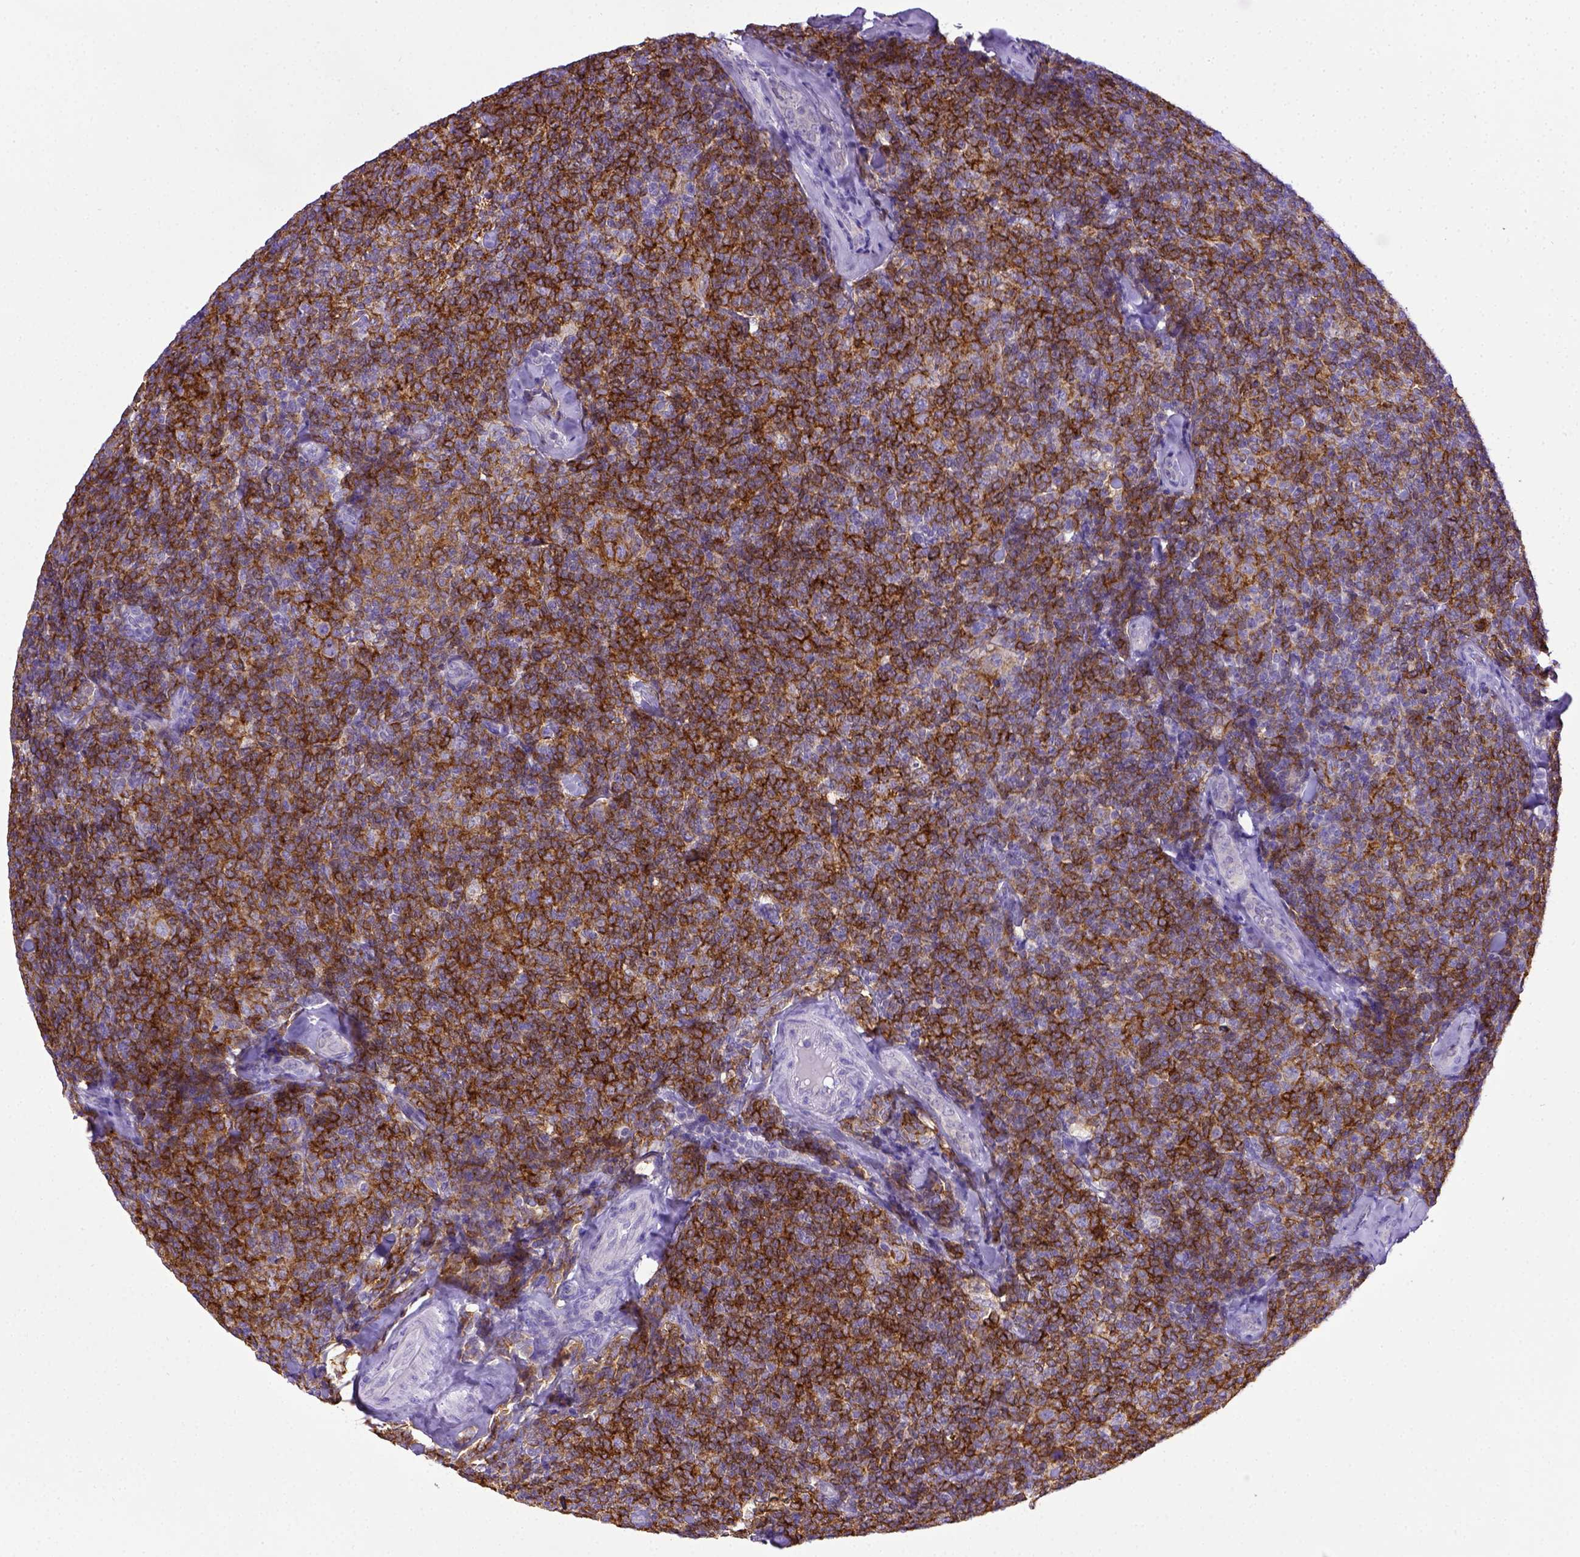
{"staining": {"intensity": "strong", "quantity": ">75%", "location": "cytoplasmic/membranous"}, "tissue": "lymphoma", "cell_type": "Tumor cells", "image_type": "cancer", "snomed": [{"axis": "morphology", "description": "Malignant lymphoma, non-Hodgkin's type, Low grade"}, {"axis": "topography", "description": "Lymph node"}], "caption": "The image shows a brown stain indicating the presence of a protein in the cytoplasmic/membranous of tumor cells in malignant lymphoma, non-Hodgkin's type (low-grade).", "gene": "CD40", "patient": {"sex": "female", "age": 56}}